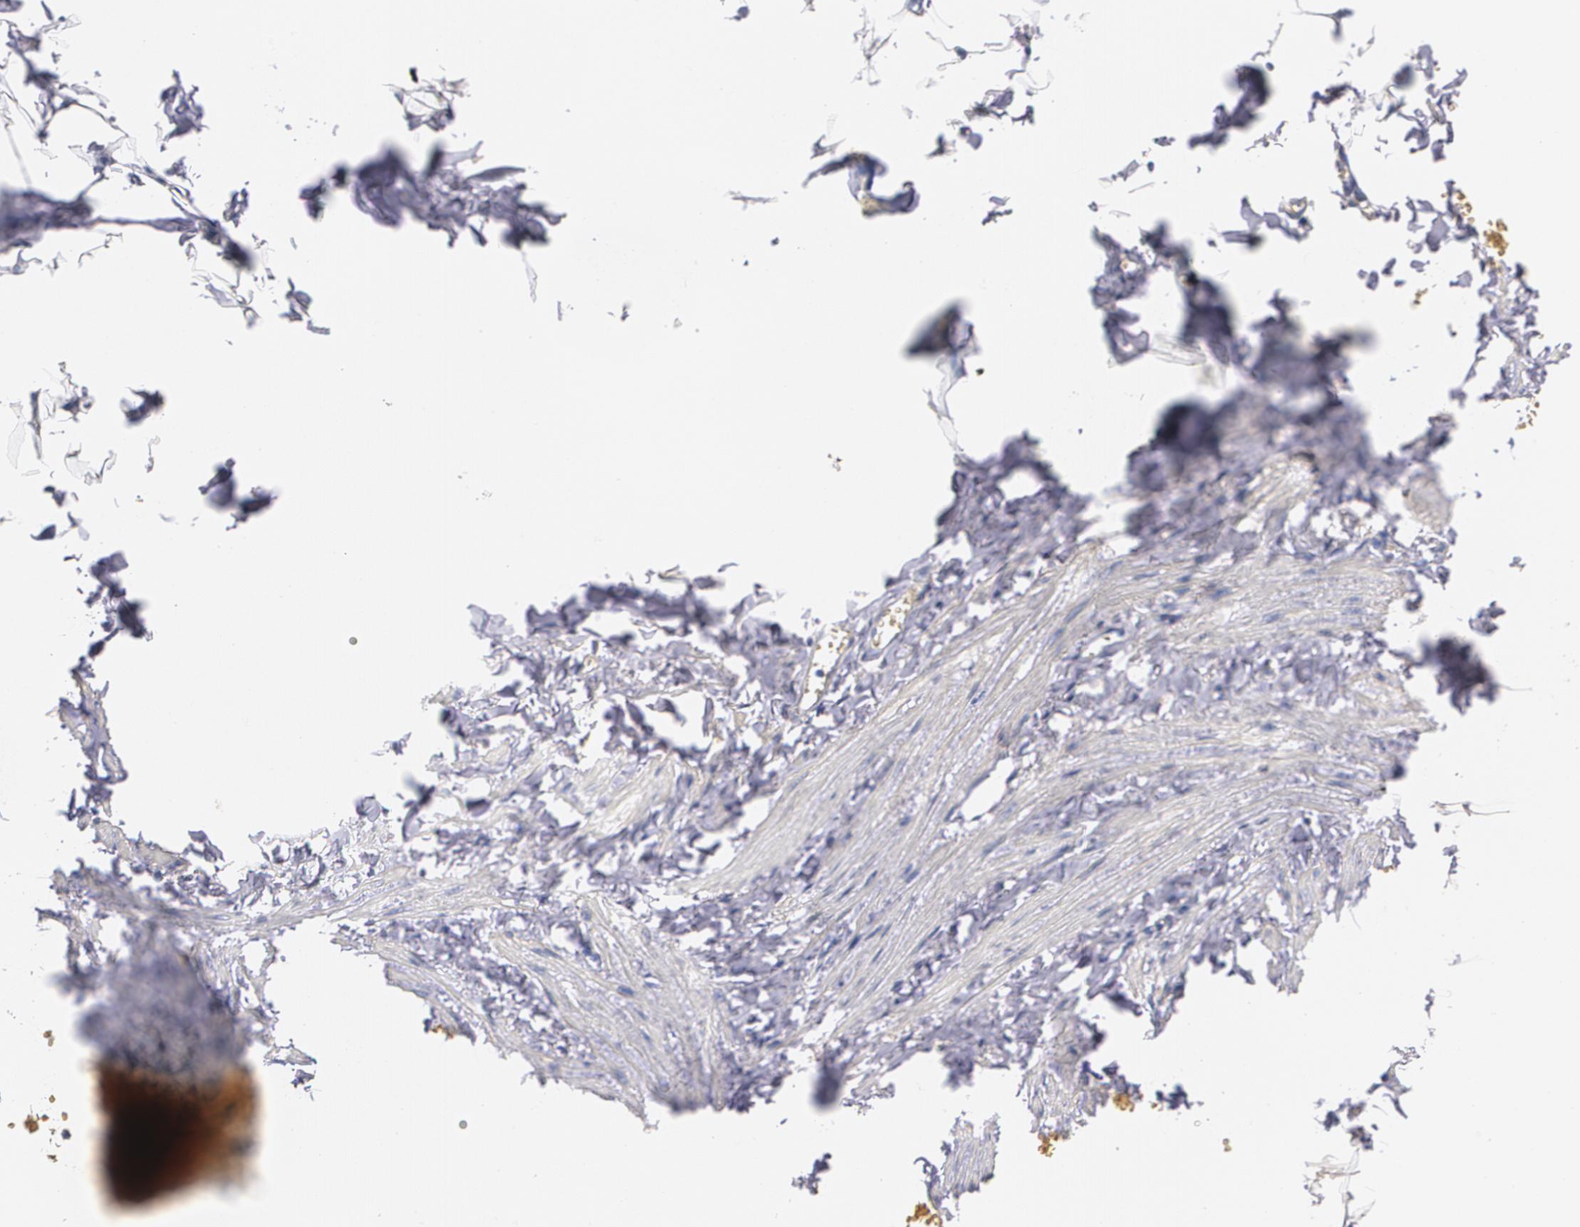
{"staining": {"intensity": "negative", "quantity": "none", "location": "none"}, "tissue": "adipose tissue", "cell_type": "Adipocytes", "image_type": "normal", "snomed": [{"axis": "morphology", "description": "Normal tissue, NOS"}, {"axis": "topography", "description": "Vascular tissue"}], "caption": "Benign adipose tissue was stained to show a protein in brown. There is no significant staining in adipocytes. Brightfield microscopy of immunohistochemistry stained with DAB (brown) and hematoxylin (blue), captured at high magnification.", "gene": "AMBP", "patient": {"sex": "male", "age": 41}}